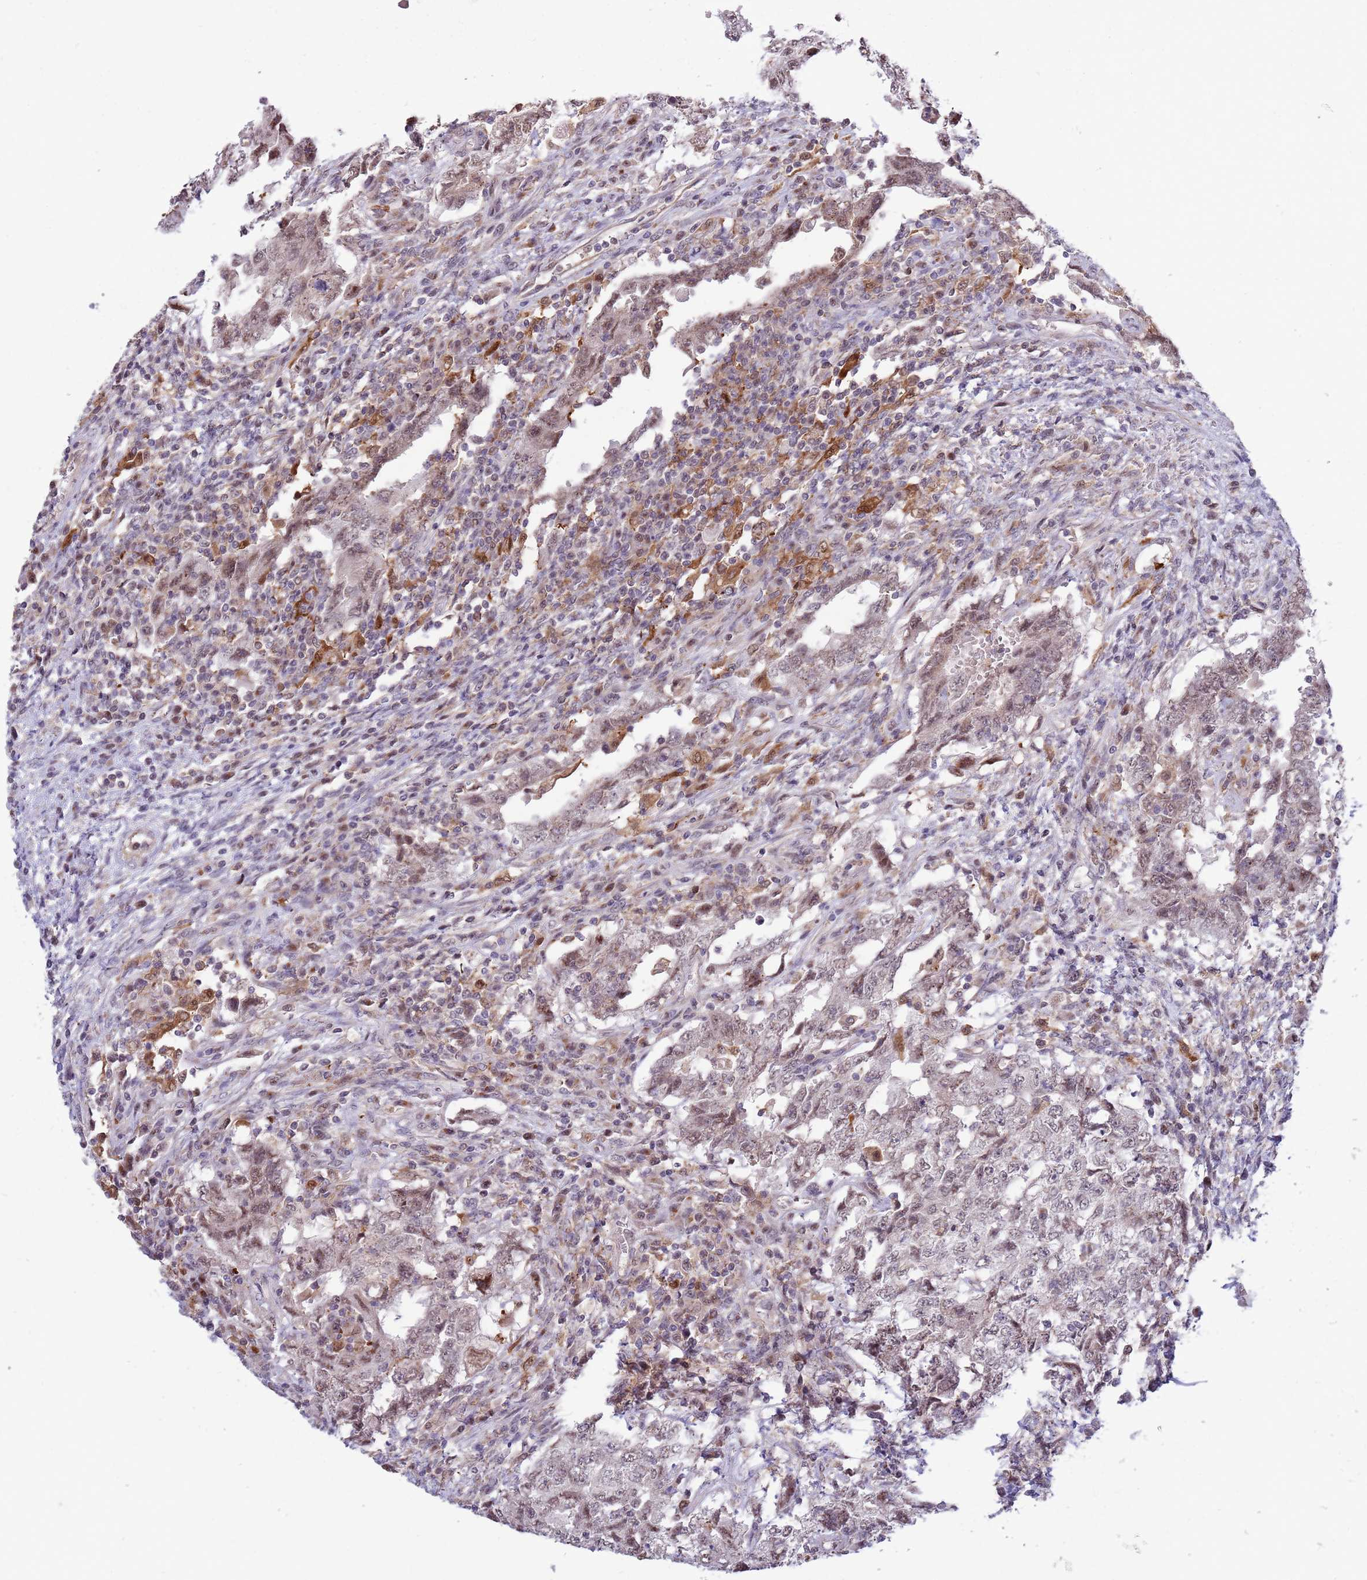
{"staining": {"intensity": "weak", "quantity": ">75%", "location": "nuclear"}, "tissue": "testis cancer", "cell_type": "Tumor cells", "image_type": "cancer", "snomed": [{"axis": "morphology", "description": "Carcinoma, Embryonal, NOS"}, {"axis": "topography", "description": "Testis"}], "caption": "Immunohistochemistry (DAB (3,3'-diaminobenzidine)) staining of testis cancer shows weak nuclear protein staining in about >75% of tumor cells.", "gene": "CCNJL", "patient": {"sex": "male", "age": 26}}